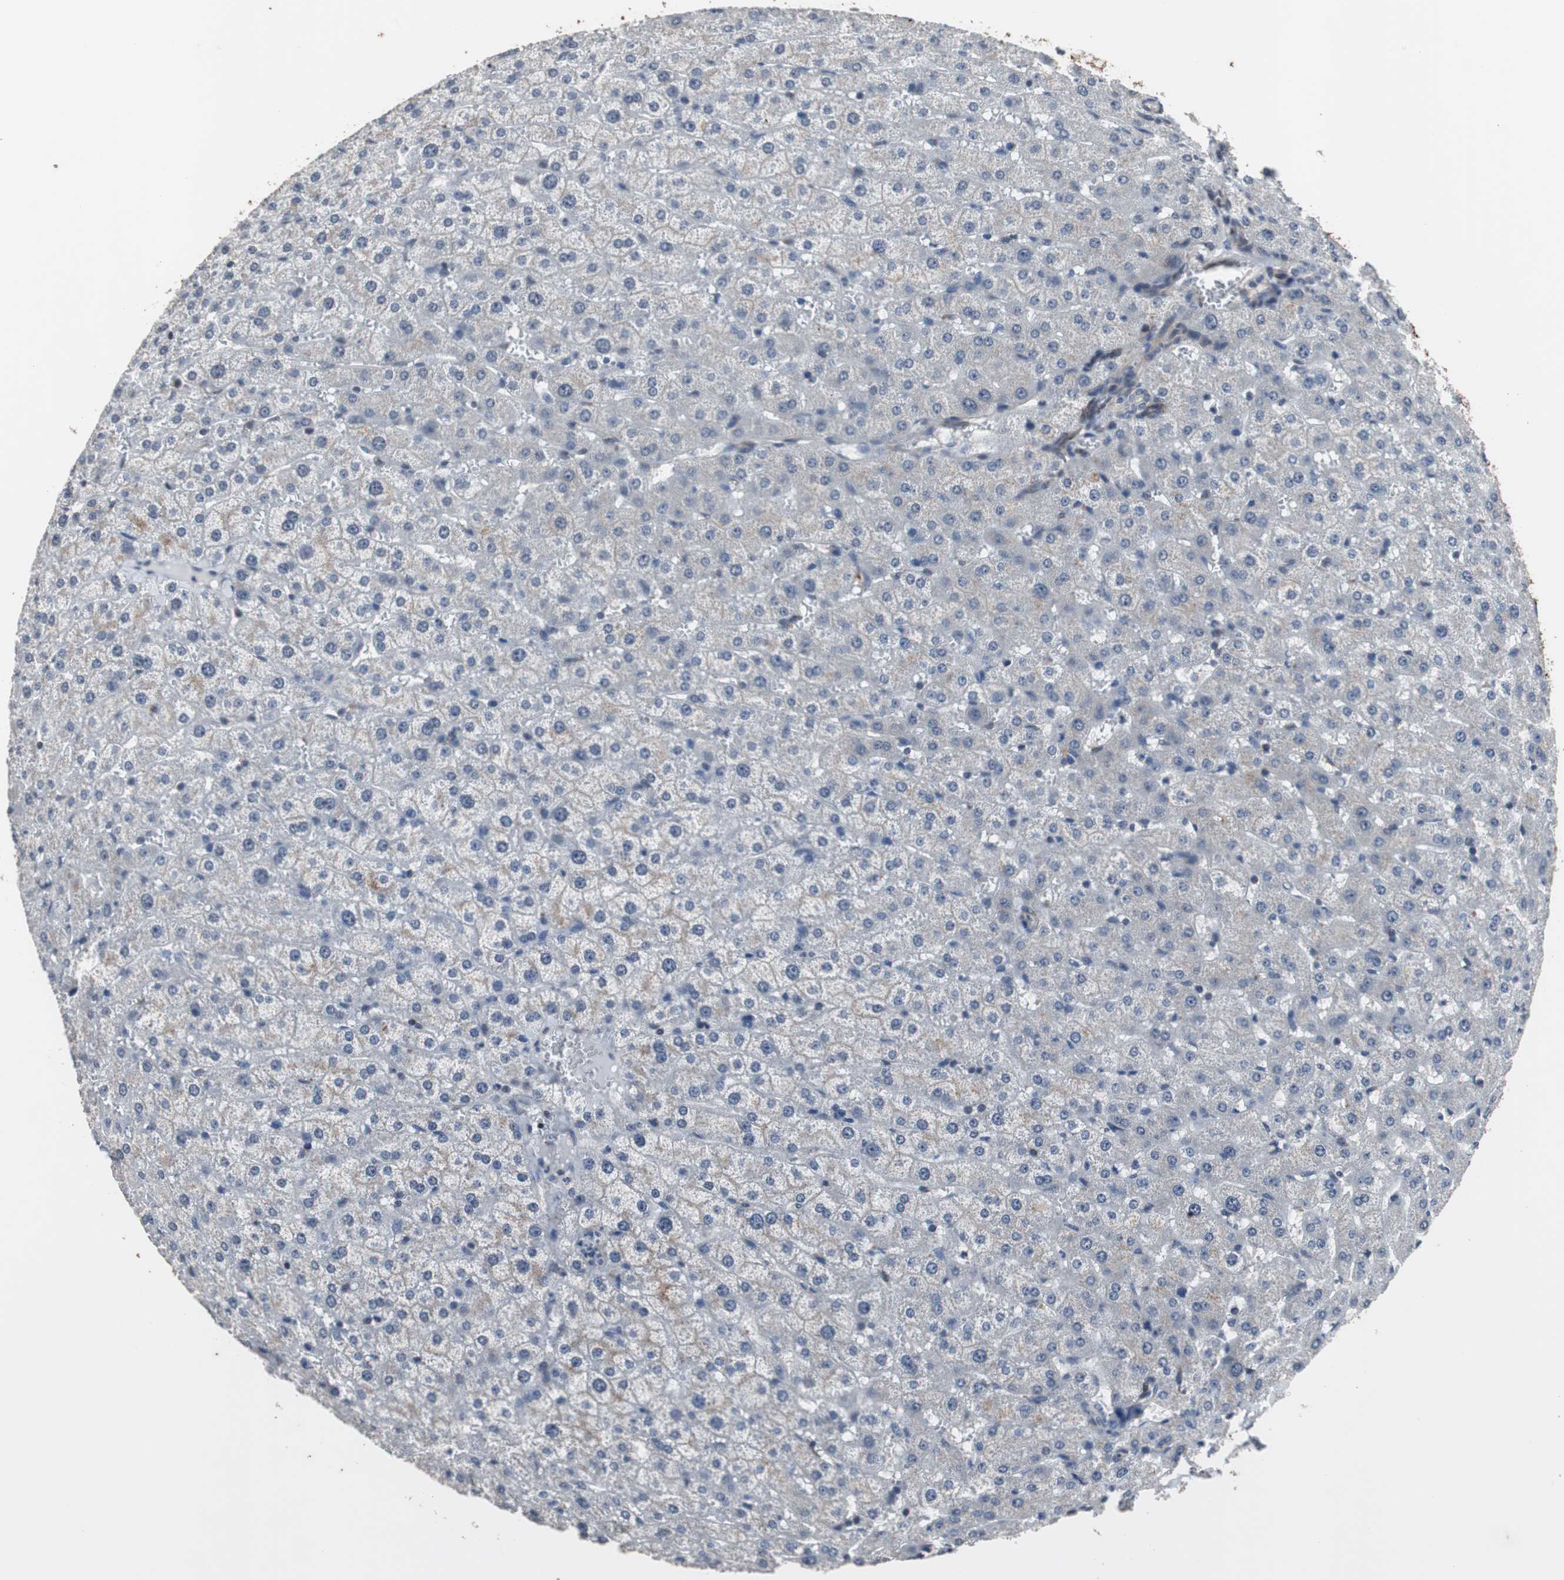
{"staining": {"intensity": "weak", "quantity": ">75%", "location": "cytoplasmic/membranous"}, "tissue": "liver", "cell_type": "Cholangiocytes", "image_type": "normal", "snomed": [{"axis": "morphology", "description": "Normal tissue, NOS"}, {"axis": "morphology", "description": "Fibrosis, NOS"}, {"axis": "topography", "description": "Liver"}], "caption": "Immunohistochemical staining of normal human liver exhibits weak cytoplasmic/membranous protein staining in approximately >75% of cholangiocytes. (Stains: DAB in brown, nuclei in blue, Microscopy: brightfield microscopy at high magnification).", "gene": "CRADD", "patient": {"sex": "female", "age": 29}}